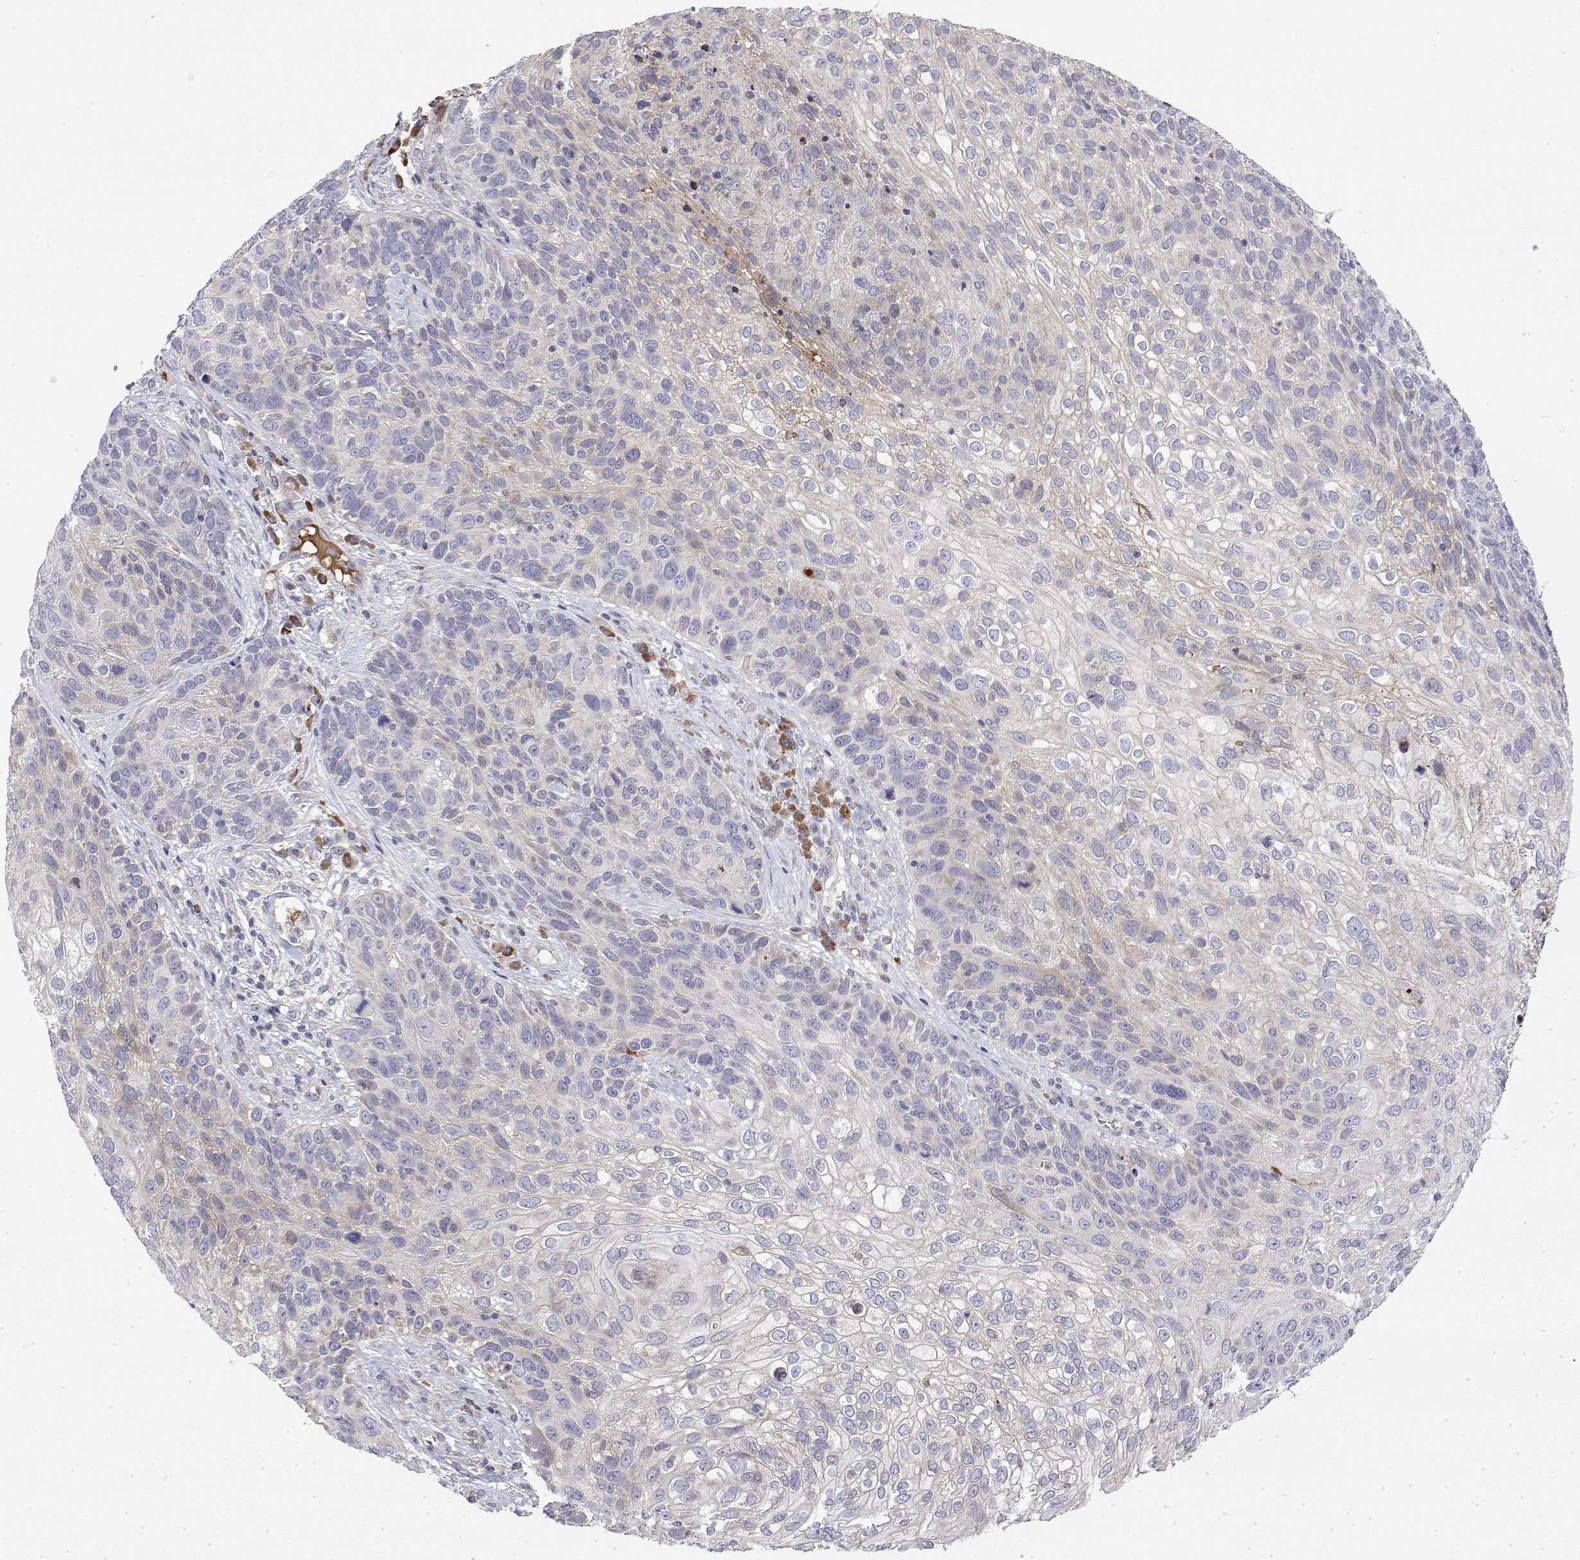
{"staining": {"intensity": "negative", "quantity": "none", "location": "none"}, "tissue": "skin cancer", "cell_type": "Tumor cells", "image_type": "cancer", "snomed": [{"axis": "morphology", "description": "Squamous cell carcinoma, NOS"}, {"axis": "topography", "description": "Skin"}], "caption": "A micrograph of skin cancer stained for a protein demonstrates no brown staining in tumor cells.", "gene": "IGFBP4", "patient": {"sex": "male", "age": 92}}